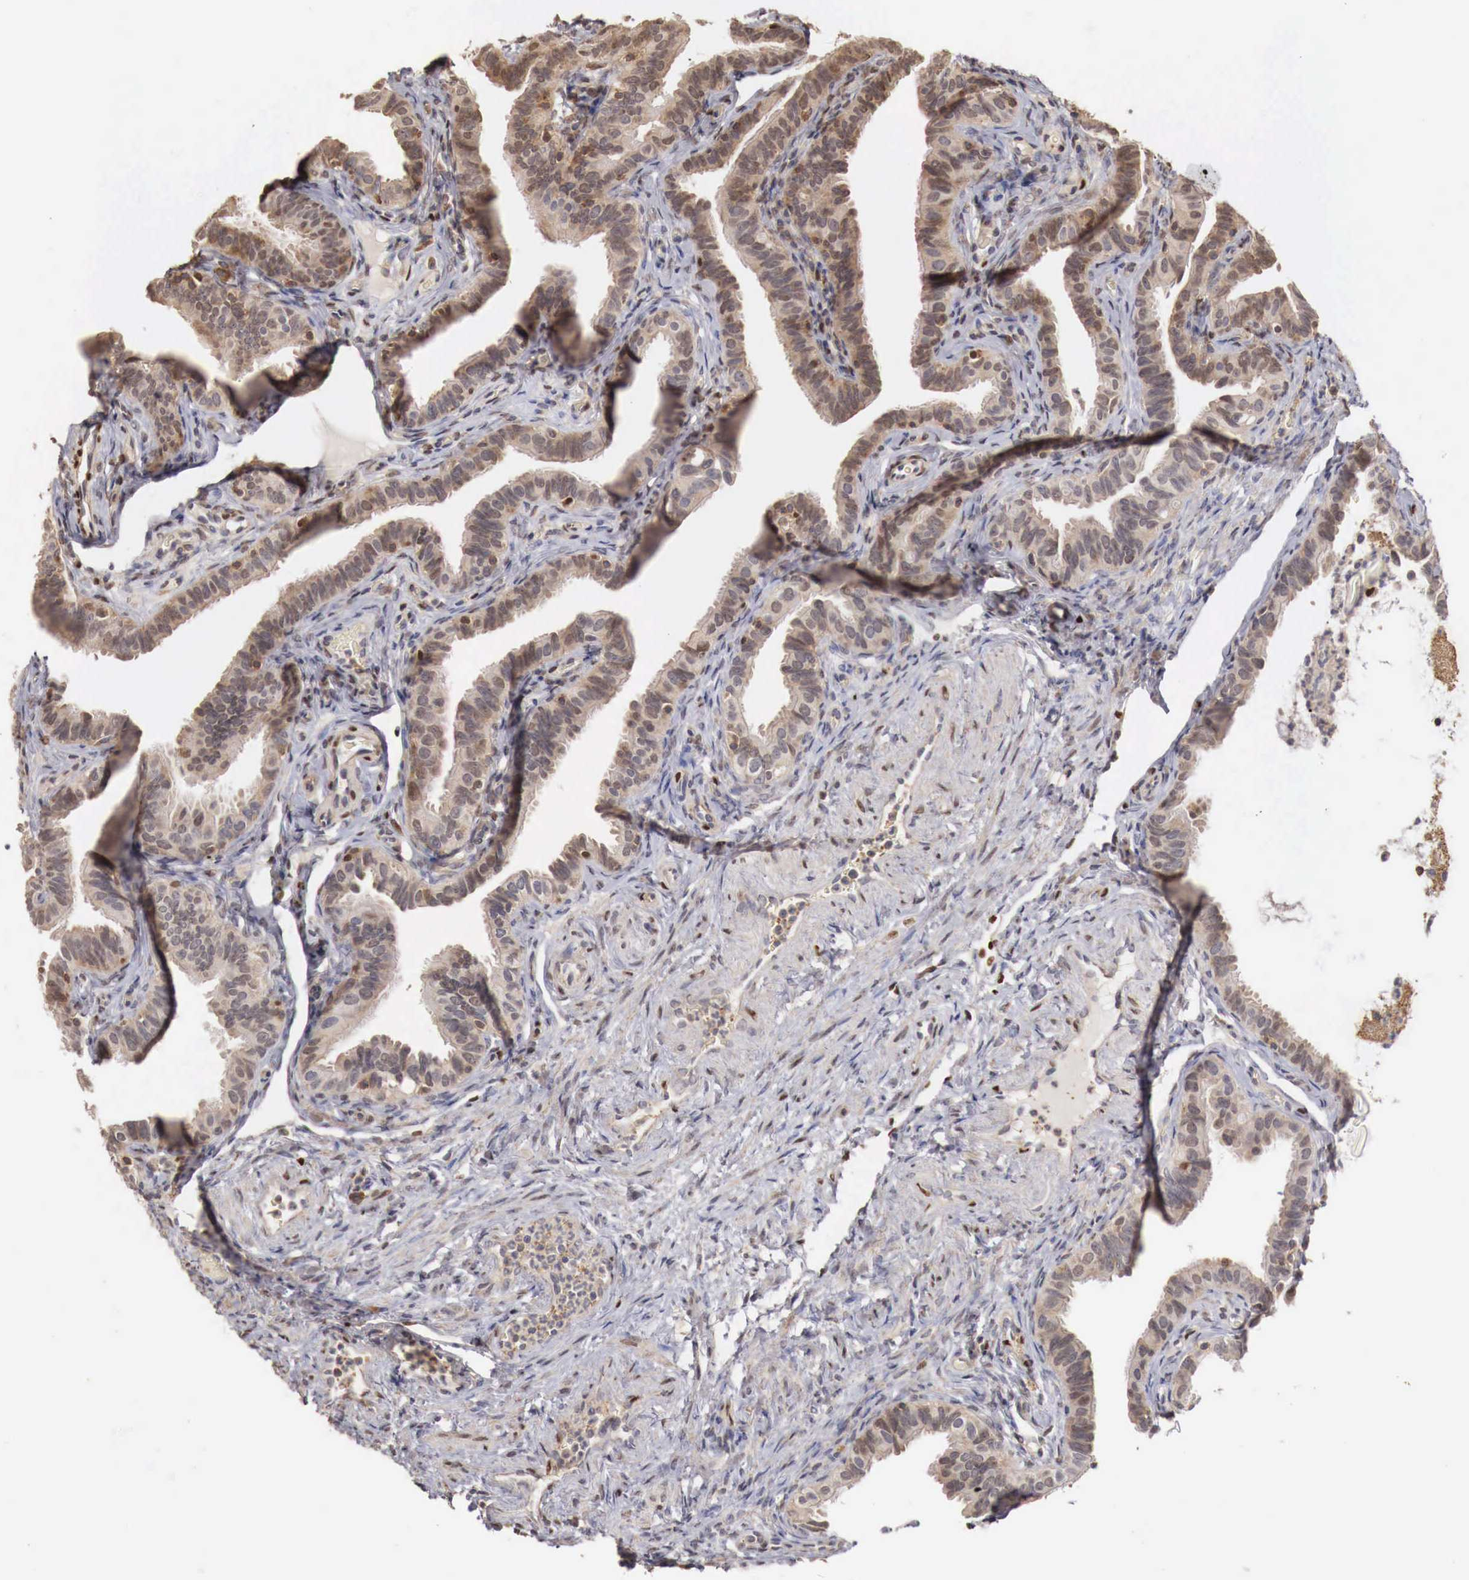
{"staining": {"intensity": "weak", "quantity": "25%-75%", "location": "cytoplasmic/membranous,nuclear"}, "tissue": "fallopian tube", "cell_type": "Glandular cells", "image_type": "normal", "snomed": [{"axis": "morphology", "description": "Normal tissue, NOS"}, {"axis": "topography", "description": "Fallopian tube"}], "caption": "There is low levels of weak cytoplasmic/membranous,nuclear positivity in glandular cells of normal fallopian tube, as demonstrated by immunohistochemical staining (brown color).", "gene": "KHDRBS2", "patient": {"sex": "female", "age": 38}}